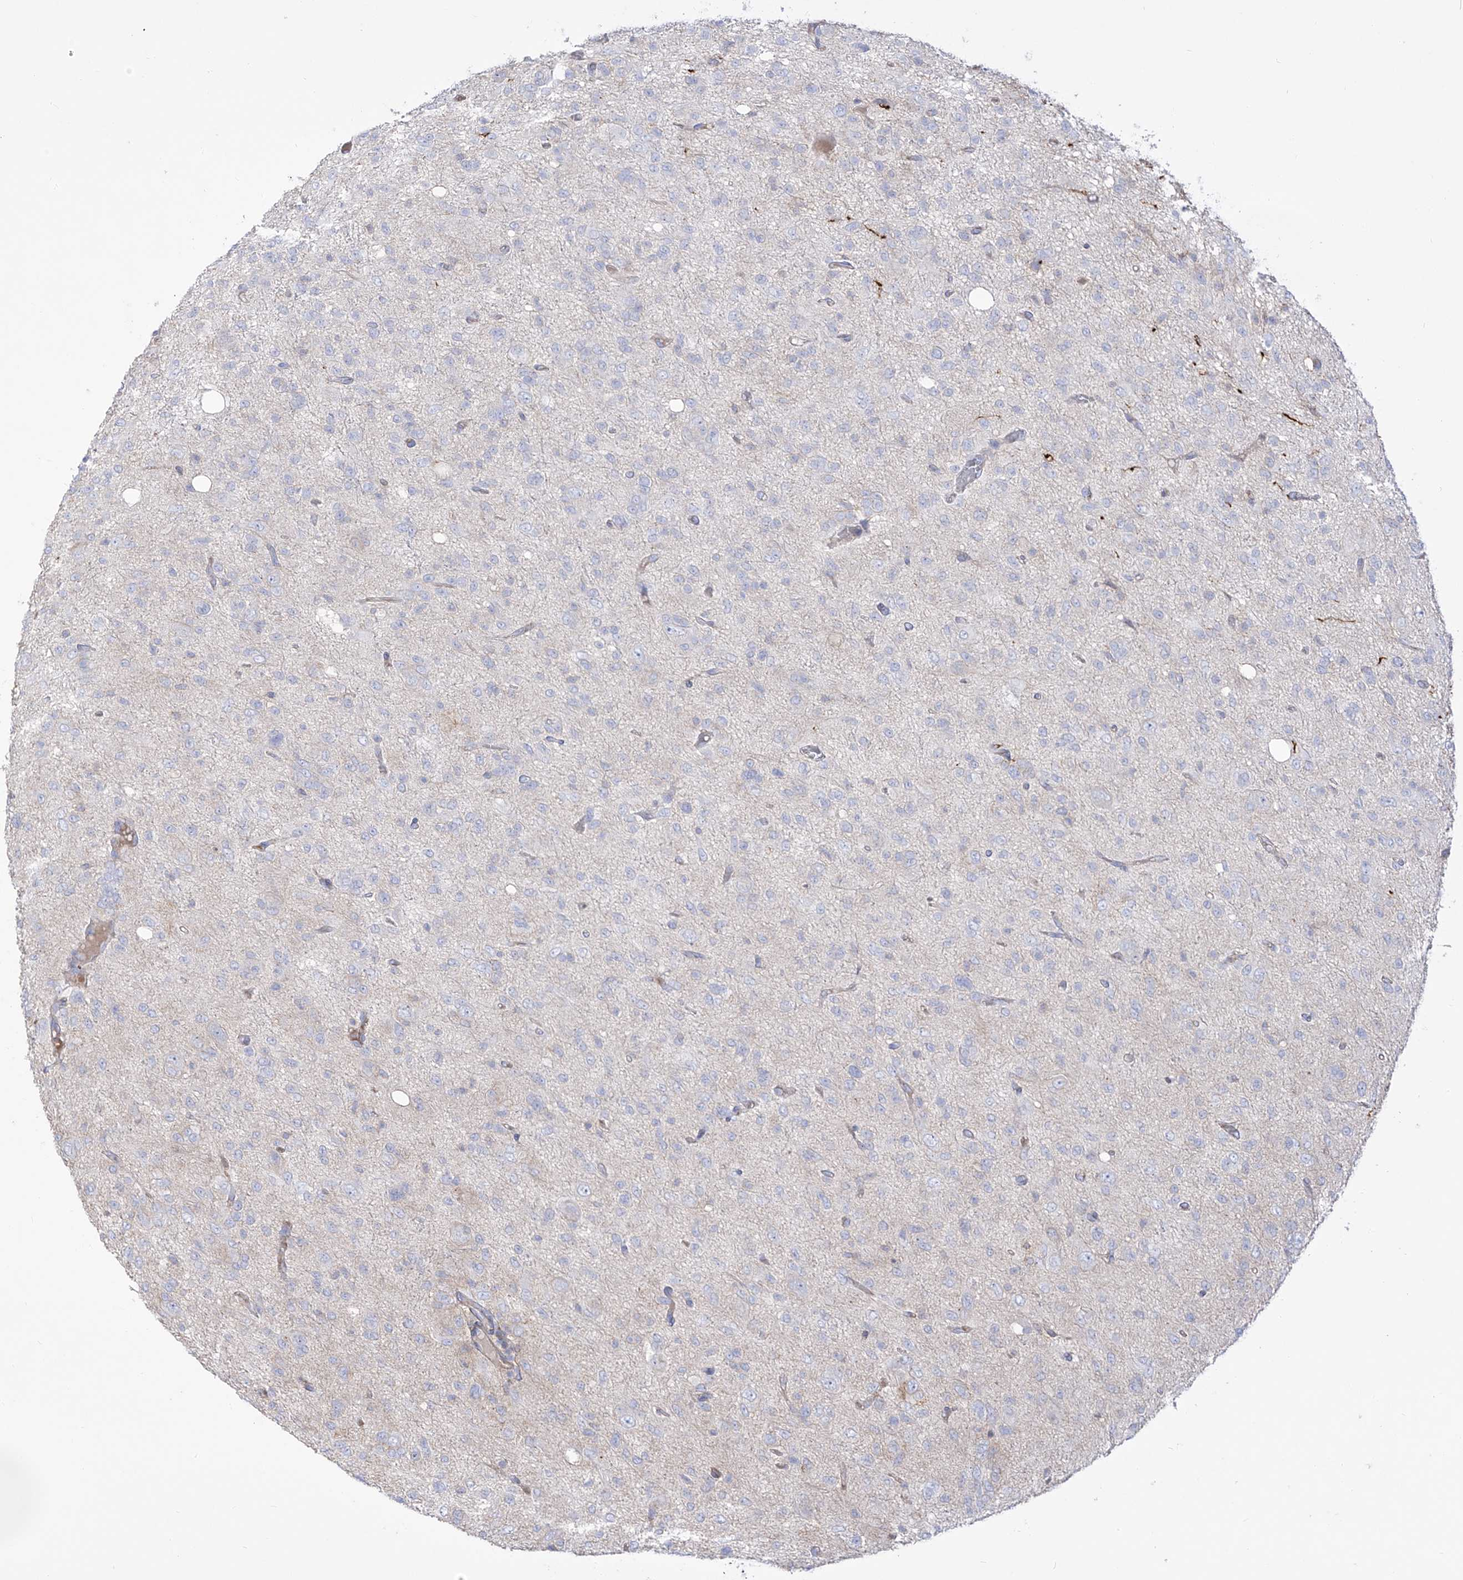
{"staining": {"intensity": "negative", "quantity": "none", "location": "none"}, "tissue": "glioma", "cell_type": "Tumor cells", "image_type": "cancer", "snomed": [{"axis": "morphology", "description": "Glioma, malignant, High grade"}, {"axis": "topography", "description": "Brain"}], "caption": "Human glioma stained for a protein using immunohistochemistry shows no staining in tumor cells.", "gene": "ZGRF1", "patient": {"sex": "female", "age": 59}}